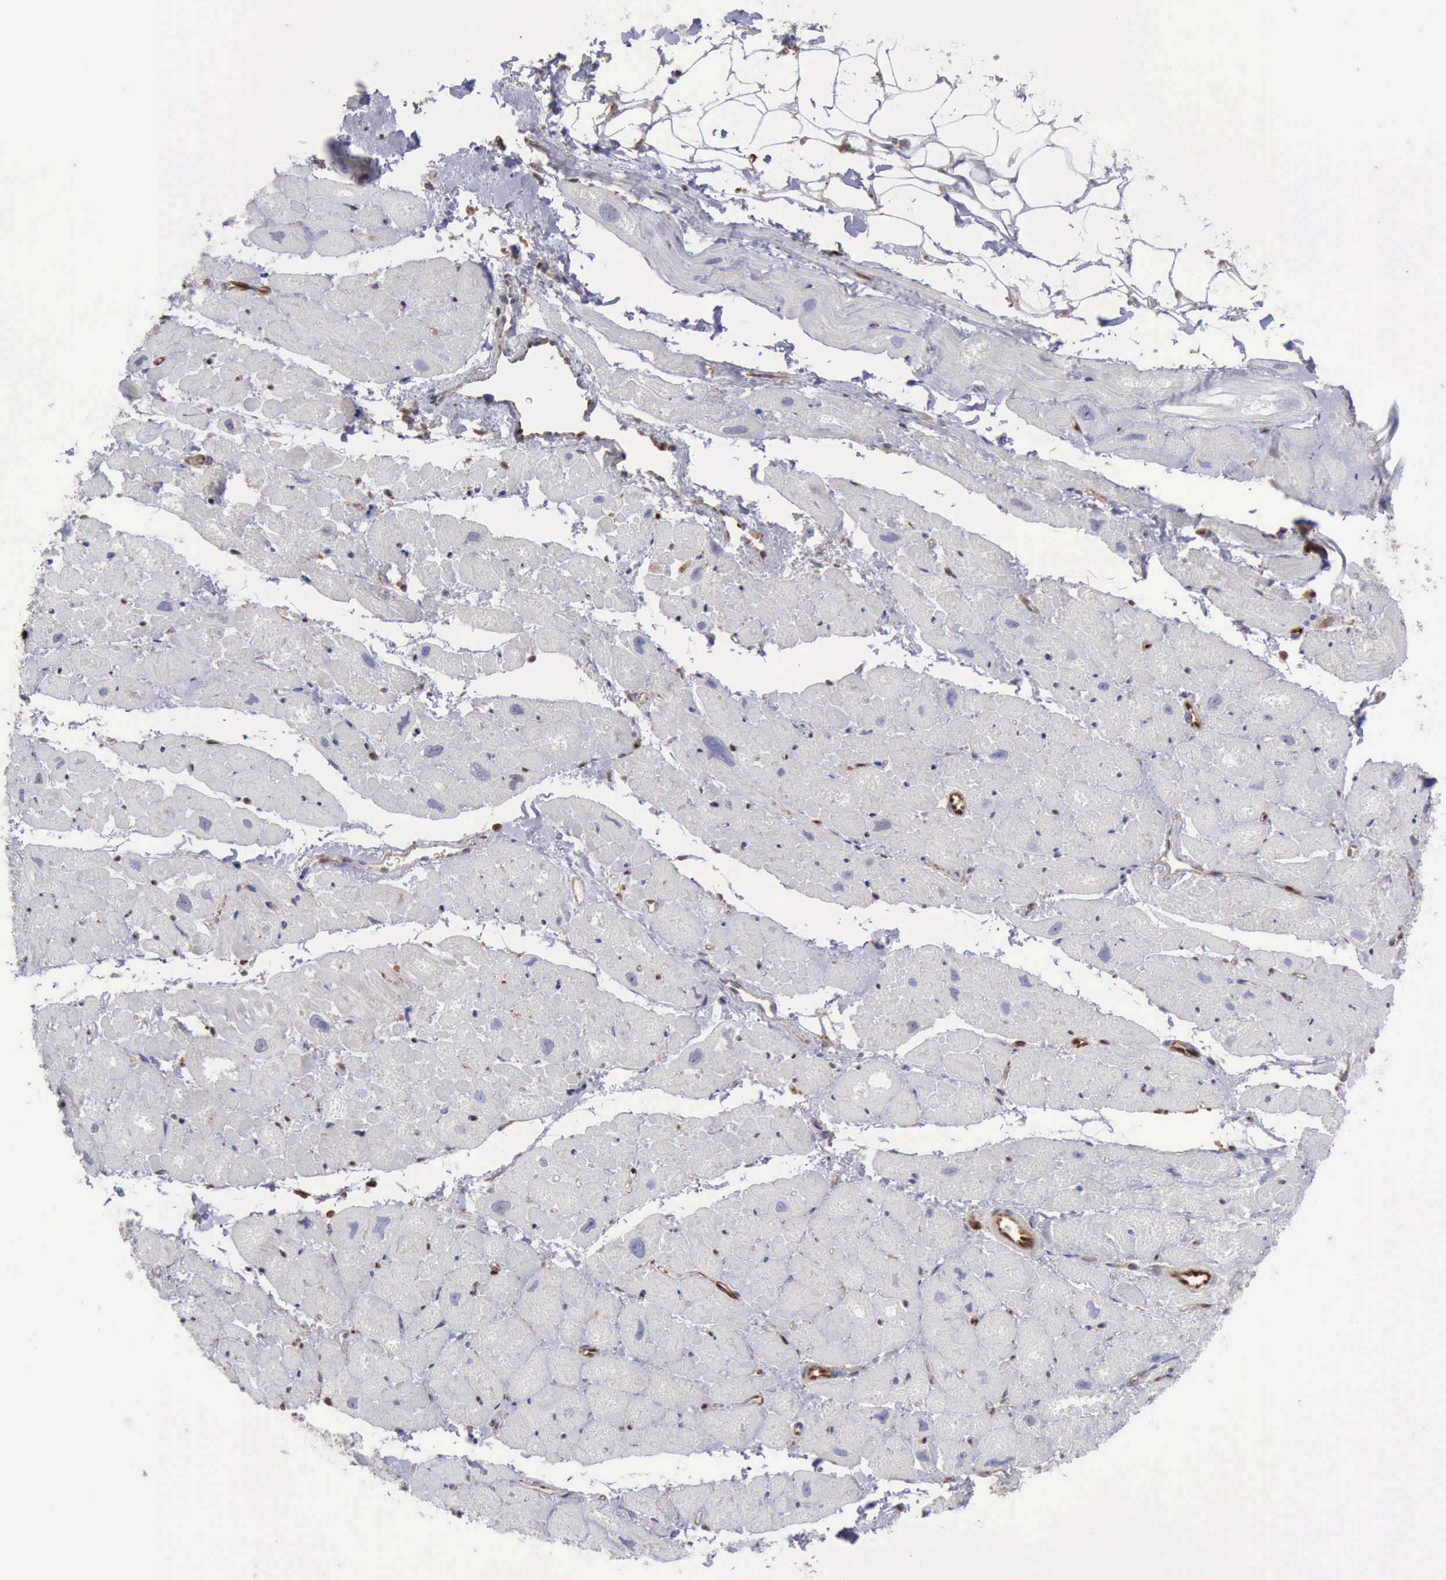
{"staining": {"intensity": "moderate", "quantity": "25%-75%", "location": "nuclear"}, "tissue": "heart muscle", "cell_type": "Cardiomyocytes", "image_type": "normal", "snomed": [{"axis": "morphology", "description": "Normal tissue, NOS"}, {"axis": "topography", "description": "Heart"}], "caption": "High-power microscopy captured an IHC image of normal heart muscle, revealing moderate nuclear staining in about 25%-75% of cardiomyocytes. The staining was performed using DAB, with brown indicating positive protein expression. Nuclei are stained blue with hematoxylin.", "gene": "PDCD4", "patient": {"sex": "male", "age": 38}}